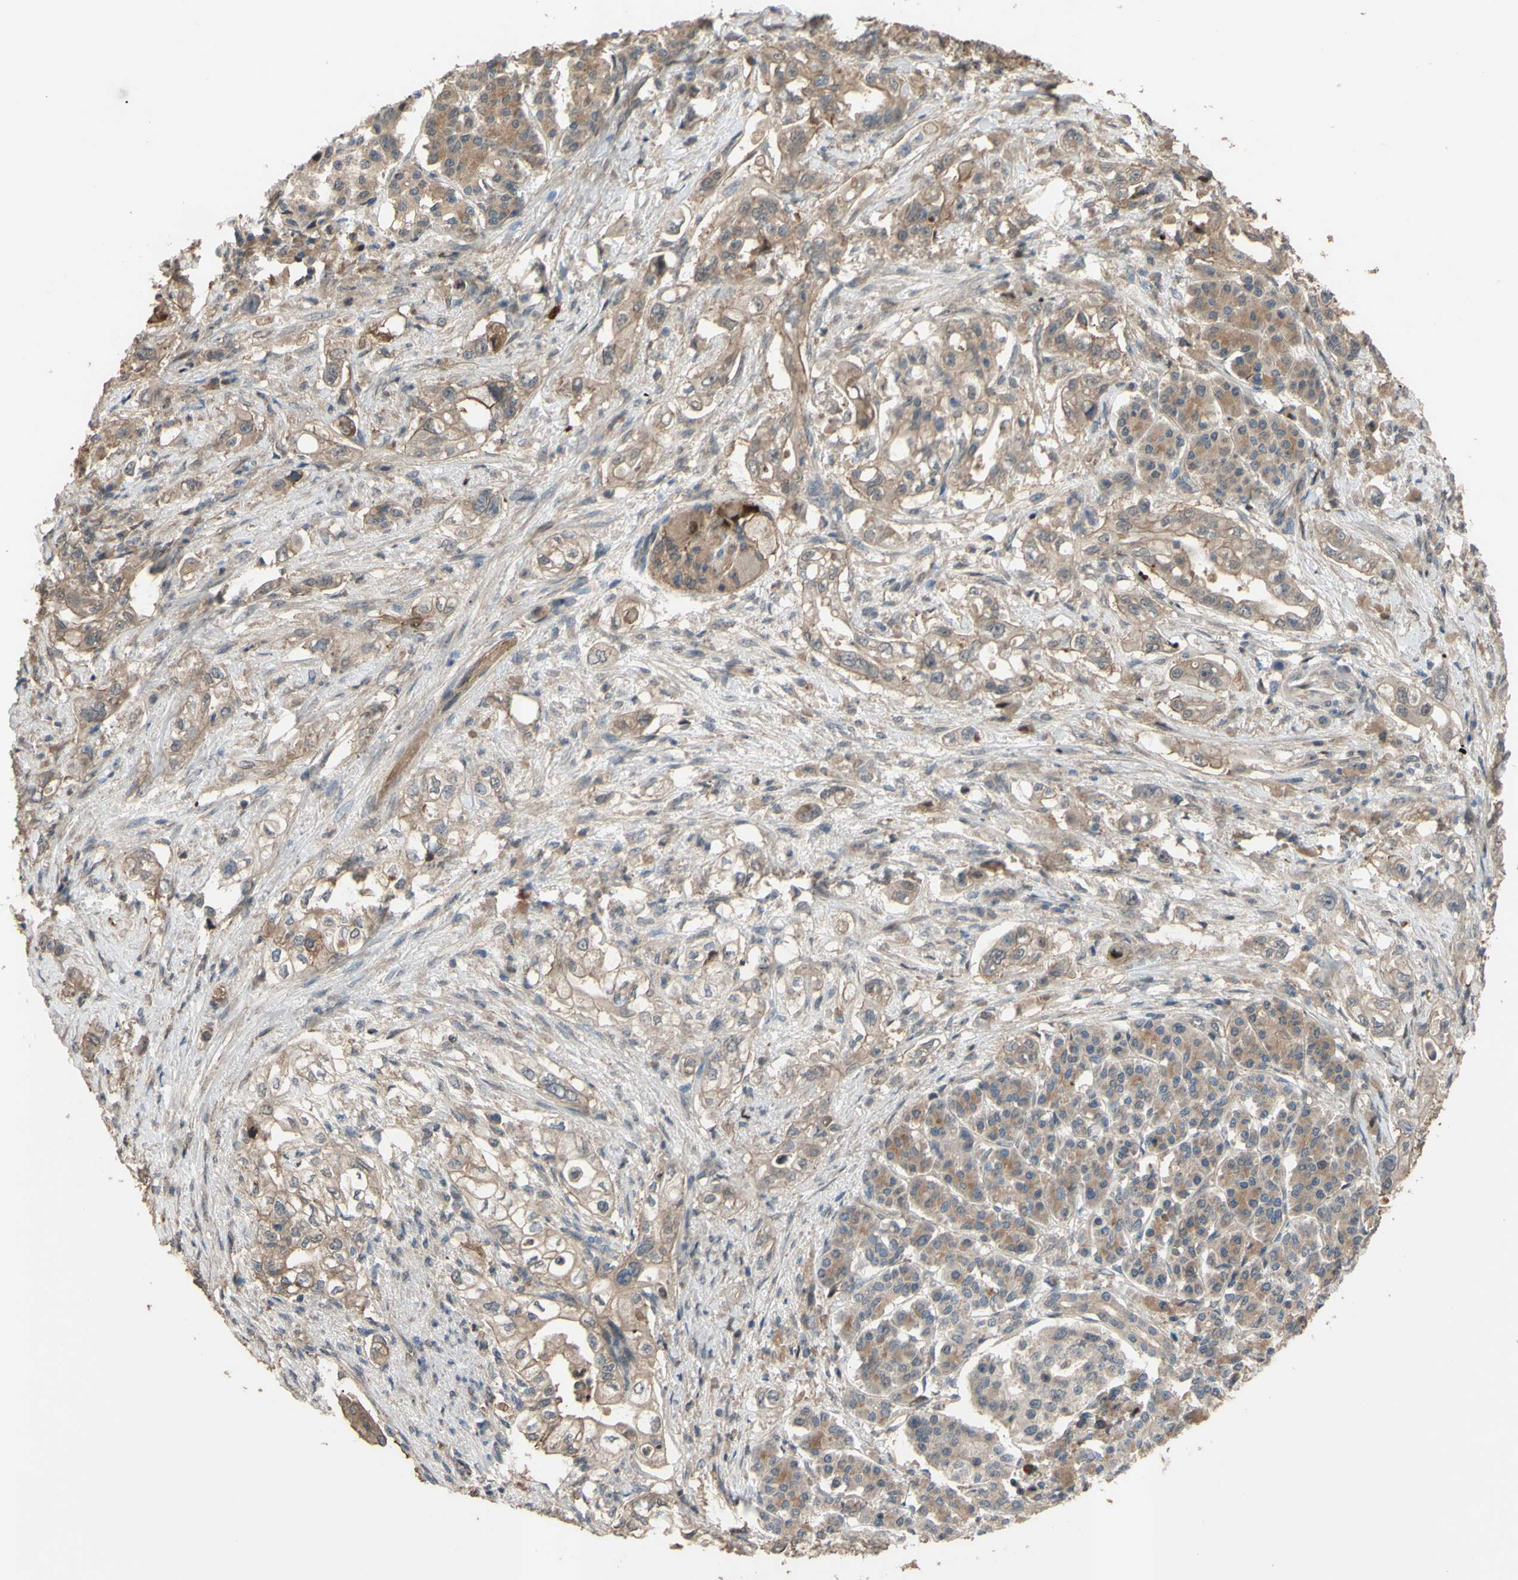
{"staining": {"intensity": "moderate", "quantity": ">75%", "location": "cytoplasmic/membranous"}, "tissue": "pancreatic cancer", "cell_type": "Tumor cells", "image_type": "cancer", "snomed": [{"axis": "morphology", "description": "Normal tissue, NOS"}, {"axis": "topography", "description": "Pancreas"}], "caption": "Tumor cells reveal moderate cytoplasmic/membranous staining in approximately >75% of cells in pancreatic cancer.", "gene": "SHROOM4", "patient": {"sex": "male", "age": 42}}